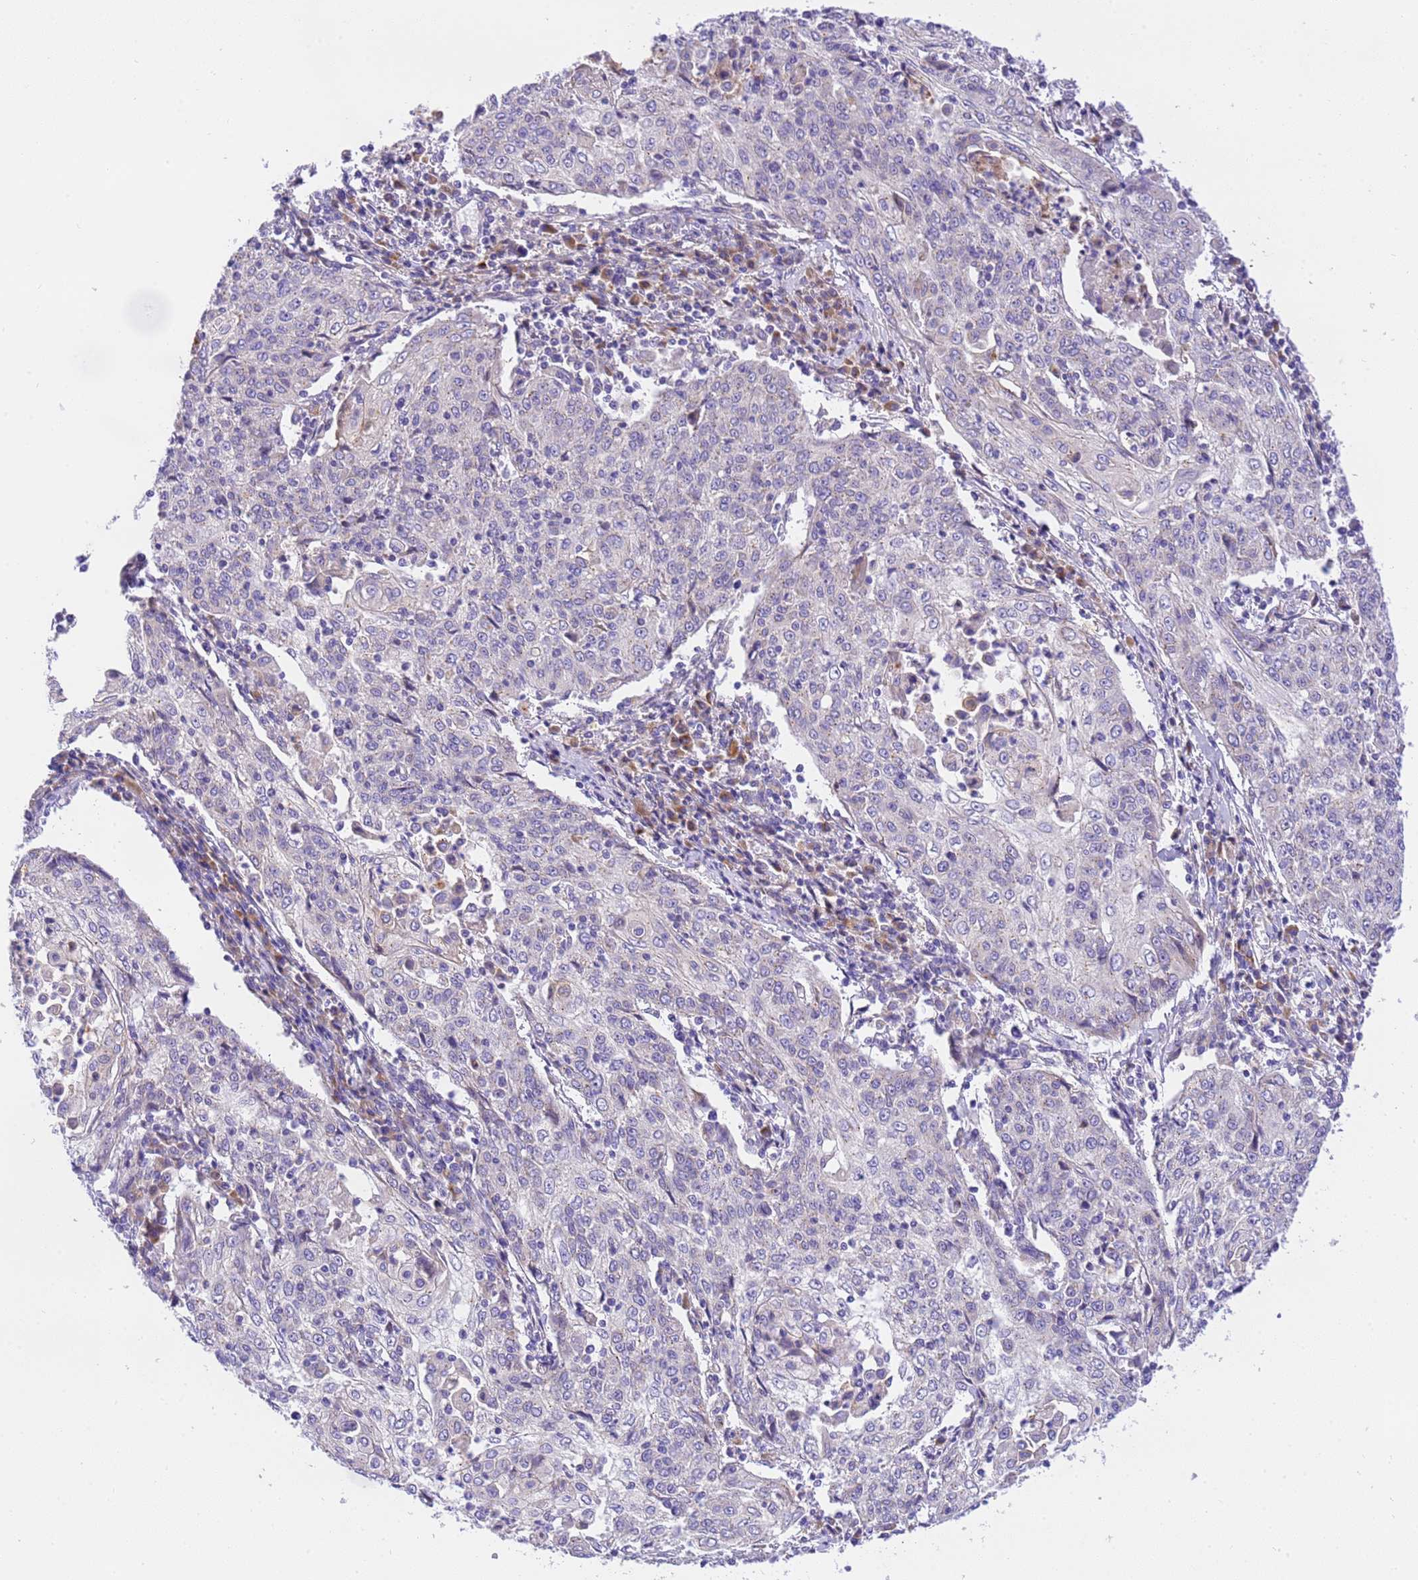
{"staining": {"intensity": "negative", "quantity": "none", "location": "none"}, "tissue": "cervical cancer", "cell_type": "Tumor cells", "image_type": "cancer", "snomed": [{"axis": "morphology", "description": "Squamous cell carcinoma, NOS"}, {"axis": "topography", "description": "Cervix"}], "caption": "Immunohistochemistry photomicrograph of neoplastic tissue: human cervical squamous cell carcinoma stained with DAB reveals no significant protein expression in tumor cells.", "gene": "RHBDD3", "patient": {"sex": "female", "age": 48}}